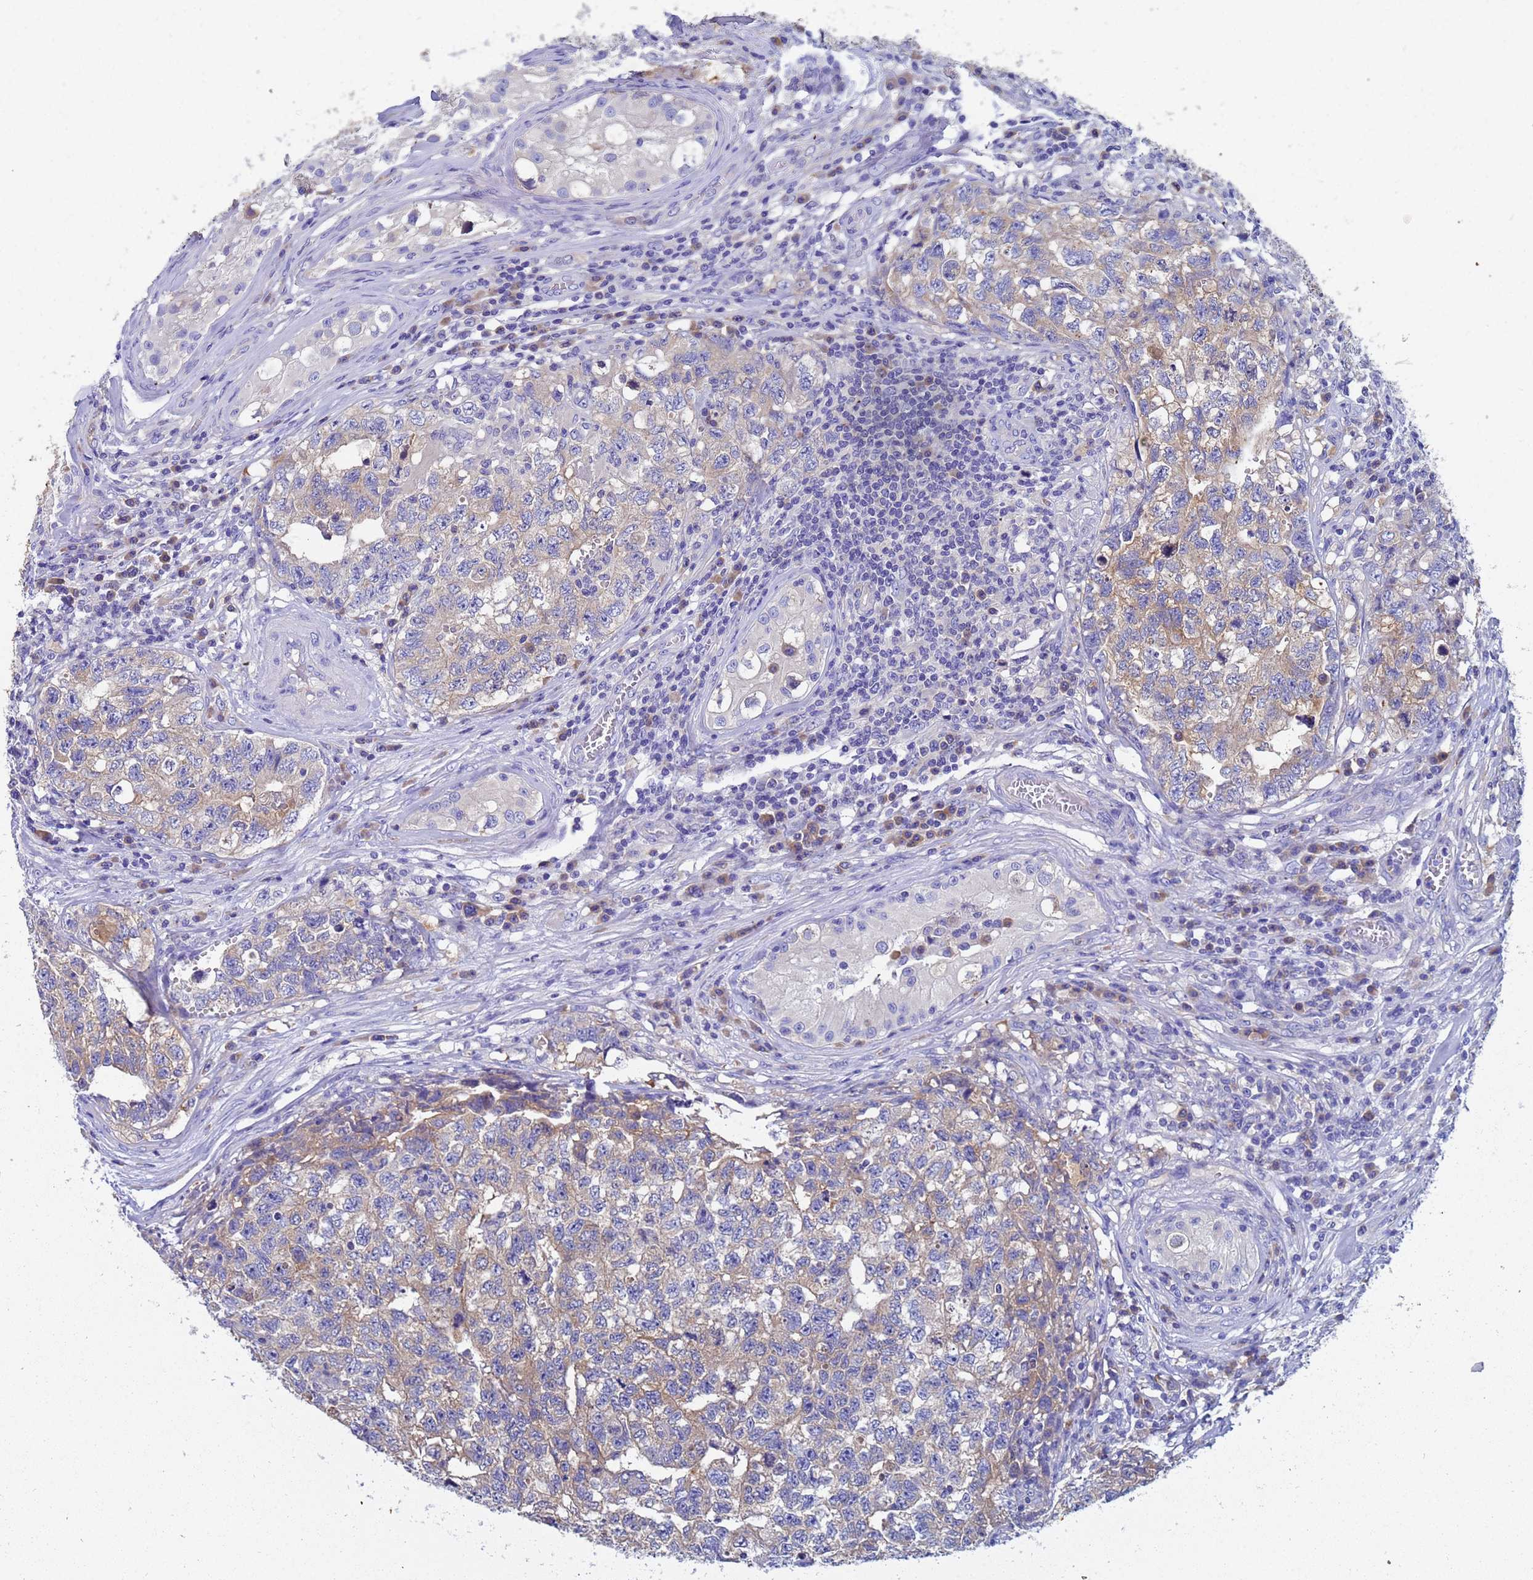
{"staining": {"intensity": "weak", "quantity": "25%-75%", "location": "cytoplasmic/membranous"}, "tissue": "testis cancer", "cell_type": "Tumor cells", "image_type": "cancer", "snomed": [{"axis": "morphology", "description": "Carcinoma, Embryonal, NOS"}, {"axis": "topography", "description": "Testis"}], "caption": "Approximately 25%-75% of tumor cells in human testis cancer (embryonal carcinoma) display weak cytoplasmic/membranous protein positivity as visualized by brown immunohistochemical staining.", "gene": "UBE2O", "patient": {"sex": "male", "age": 31}}